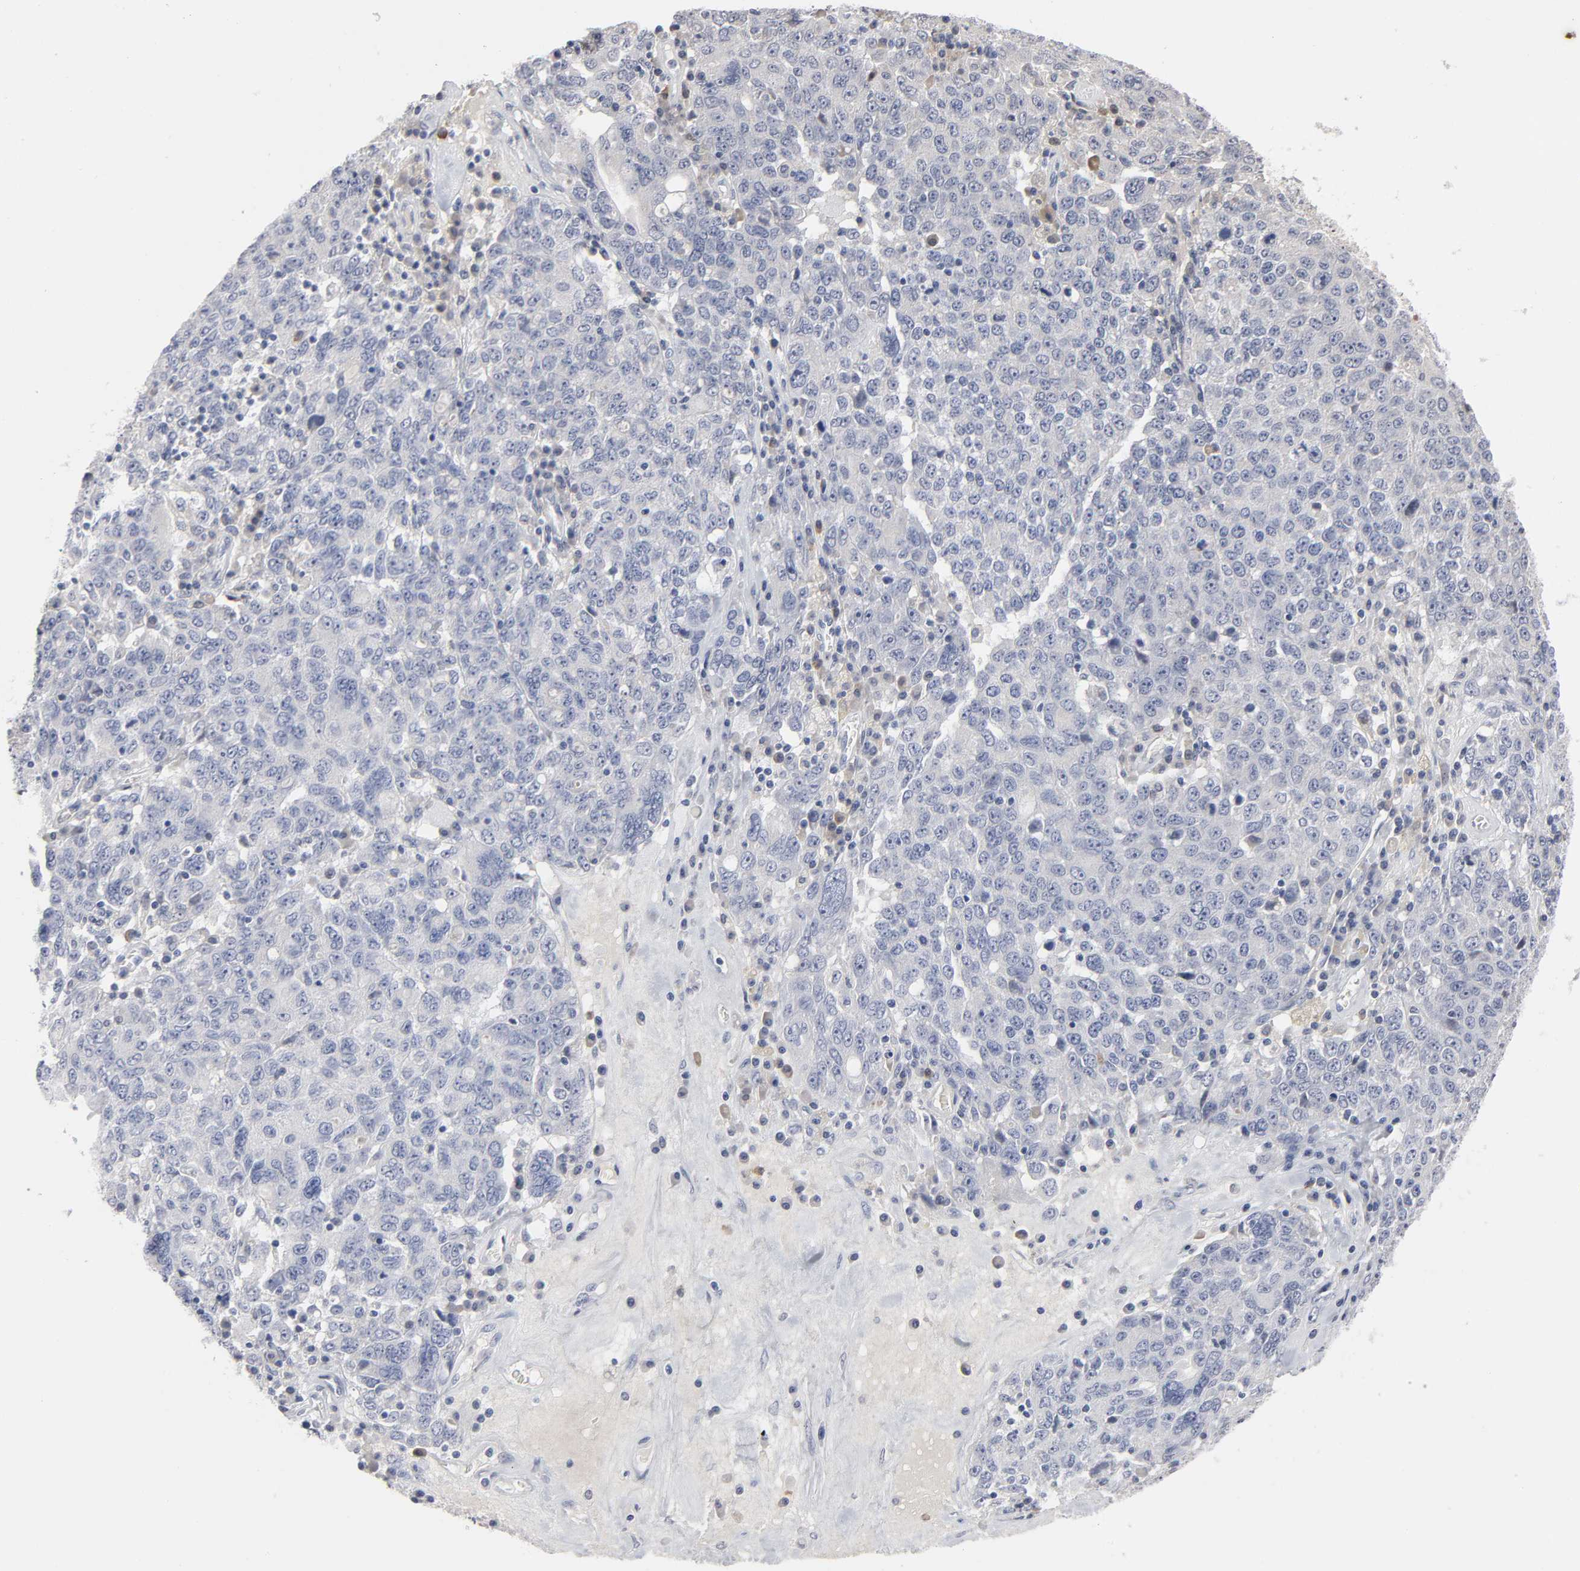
{"staining": {"intensity": "negative", "quantity": "none", "location": "none"}, "tissue": "ovarian cancer", "cell_type": "Tumor cells", "image_type": "cancer", "snomed": [{"axis": "morphology", "description": "Carcinoma, endometroid"}, {"axis": "topography", "description": "Ovary"}], "caption": "This image is of endometroid carcinoma (ovarian) stained with immunohistochemistry to label a protein in brown with the nuclei are counter-stained blue. There is no staining in tumor cells.", "gene": "HNF4A", "patient": {"sex": "female", "age": 62}}